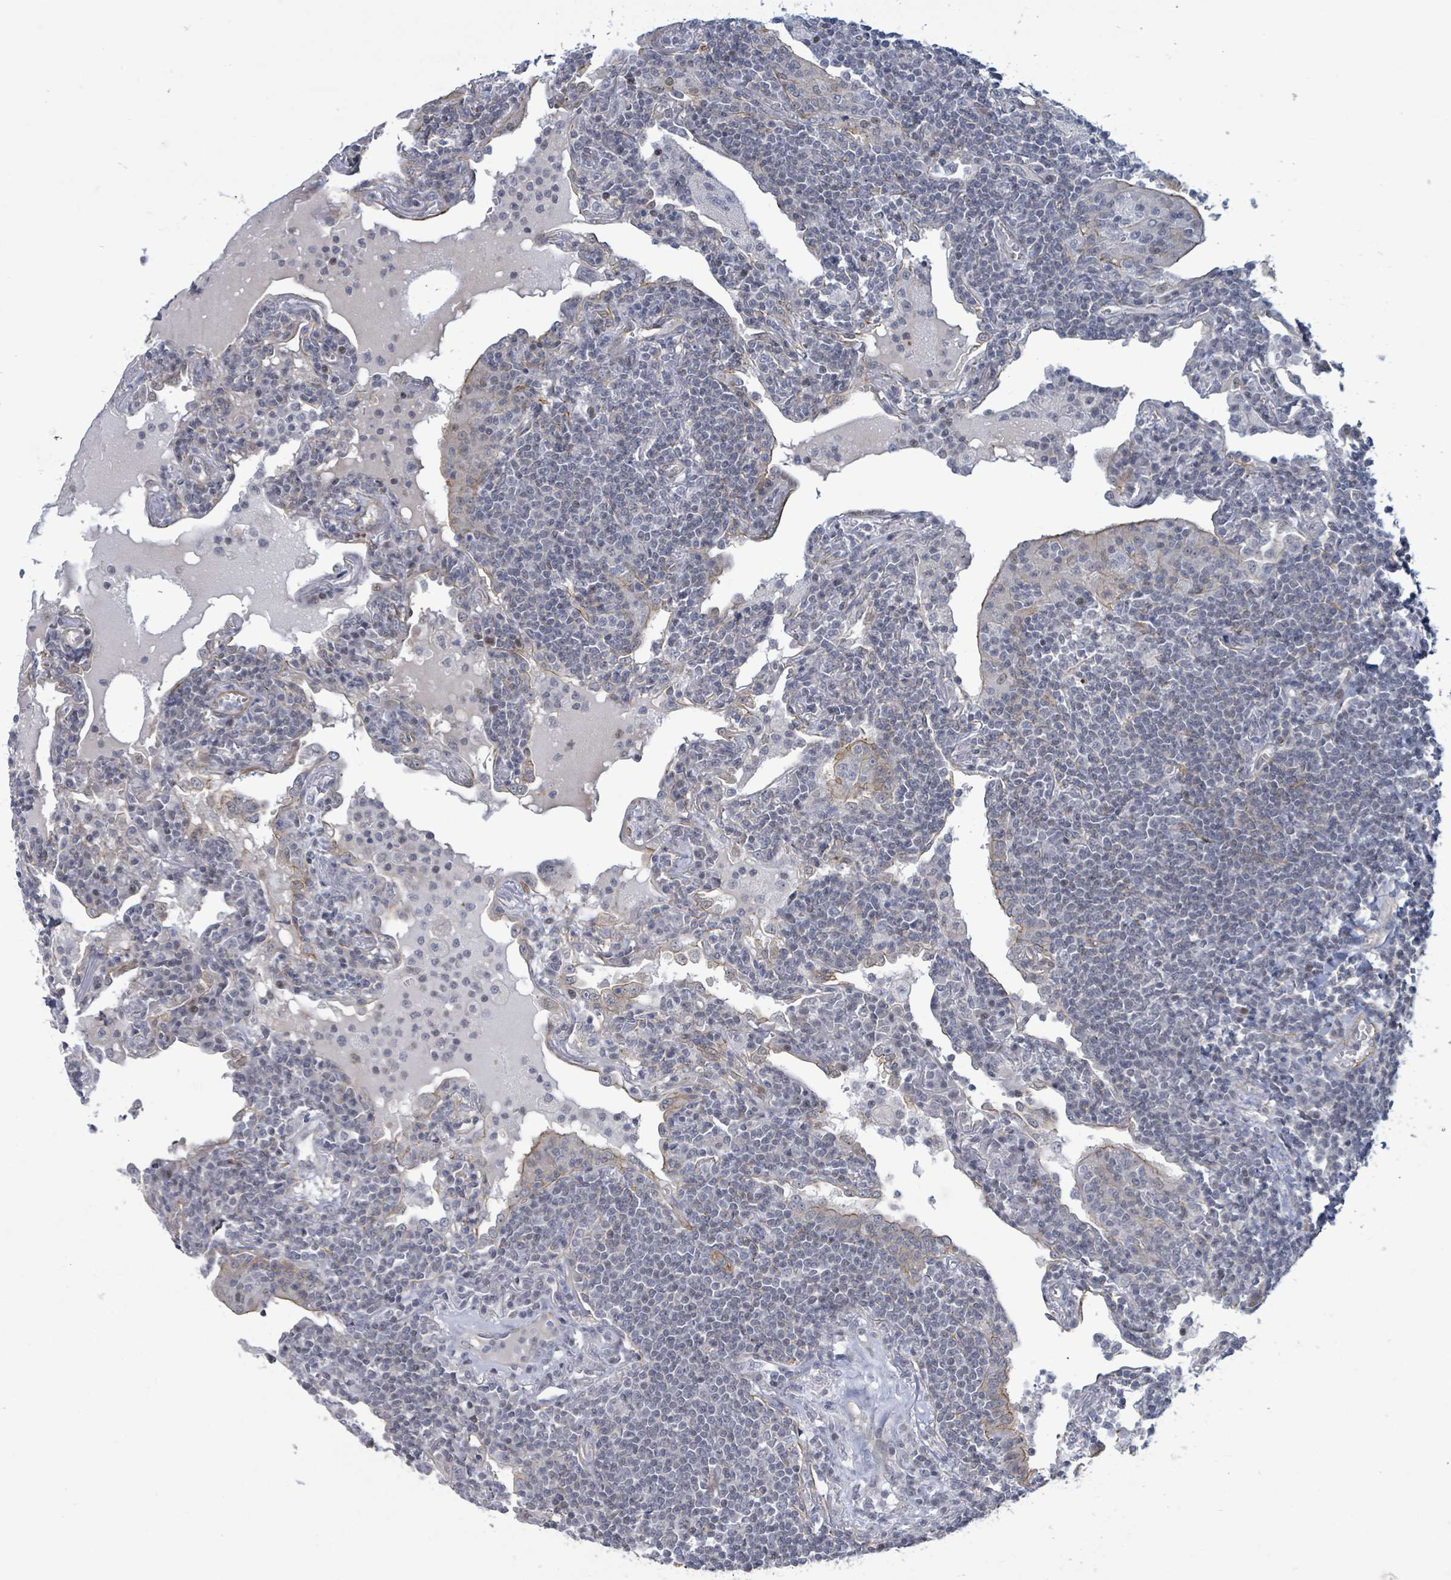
{"staining": {"intensity": "negative", "quantity": "none", "location": "none"}, "tissue": "lymphoma", "cell_type": "Tumor cells", "image_type": "cancer", "snomed": [{"axis": "morphology", "description": "Malignant lymphoma, non-Hodgkin's type, Low grade"}, {"axis": "topography", "description": "Lung"}], "caption": "The IHC micrograph has no significant positivity in tumor cells of low-grade malignant lymphoma, non-Hodgkin's type tissue.", "gene": "DMRTC1B", "patient": {"sex": "female", "age": 71}}